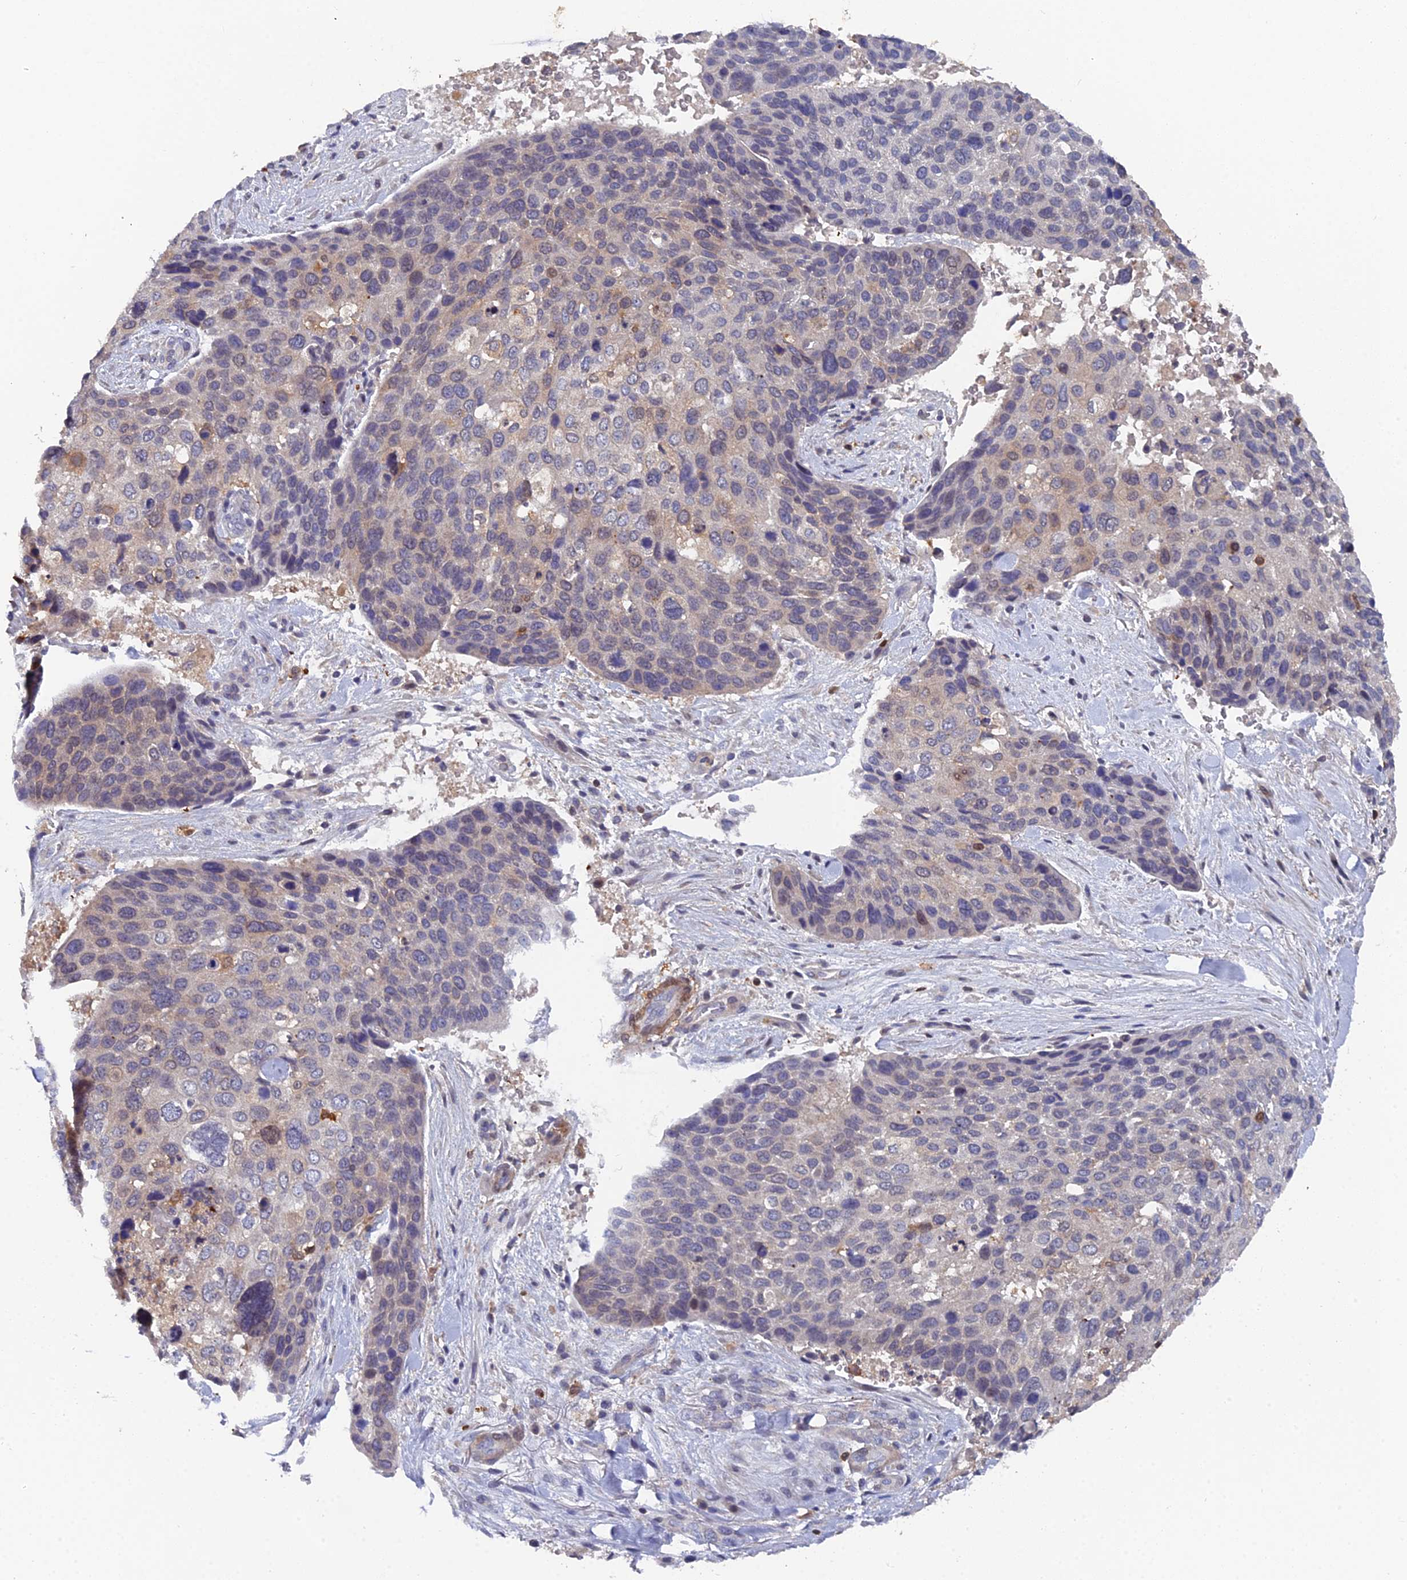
{"staining": {"intensity": "moderate", "quantity": "<25%", "location": "cytoplasmic/membranous"}, "tissue": "skin cancer", "cell_type": "Tumor cells", "image_type": "cancer", "snomed": [{"axis": "morphology", "description": "Basal cell carcinoma"}, {"axis": "topography", "description": "Skin"}], "caption": "Immunohistochemistry staining of skin cancer, which demonstrates low levels of moderate cytoplasmic/membranous expression in about <25% of tumor cells indicating moderate cytoplasmic/membranous protein staining. The staining was performed using DAB (3,3'-diaminobenzidine) (brown) for protein detection and nuclei were counterstained in hematoxylin (blue).", "gene": "GALK2", "patient": {"sex": "female", "age": 74}}